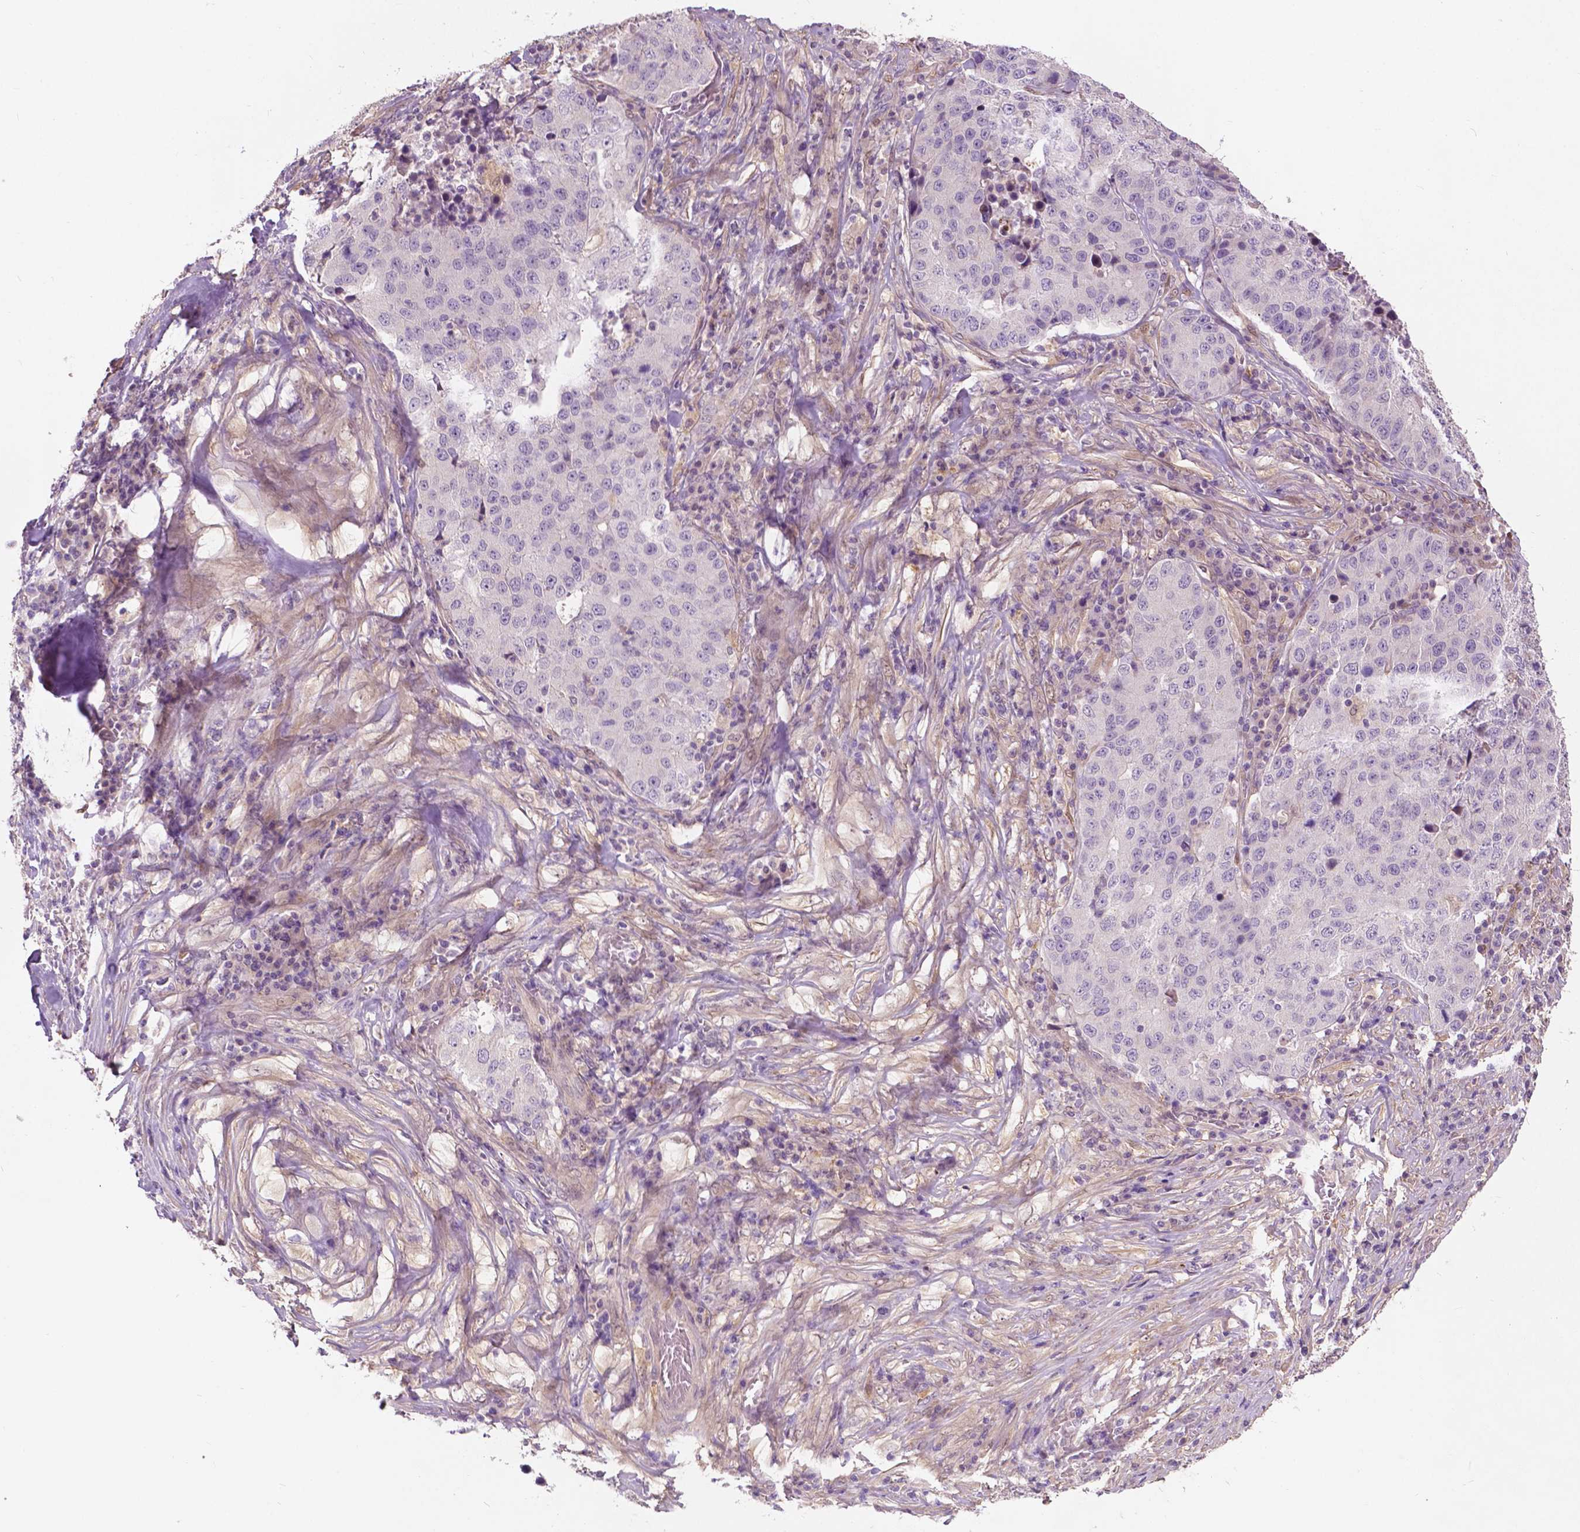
{"staining": {"intensity": "negative", "quantity": "none", "location": "none"}, "tissue": "stomach cancer", "cell_type": "Tumor cells", "image_type": "cancer", "snomed": [{"axis": "morphology", "description": "Adenocarcinoma, NOS"}, {"axis": "topography", "description": "Stomach"}], "caption": "Tumor cells show no significant positivity in stomach cancer (adenocarcinoma).", "gene": "GPR37", "patient": {"sex": "male", "age": 71}}